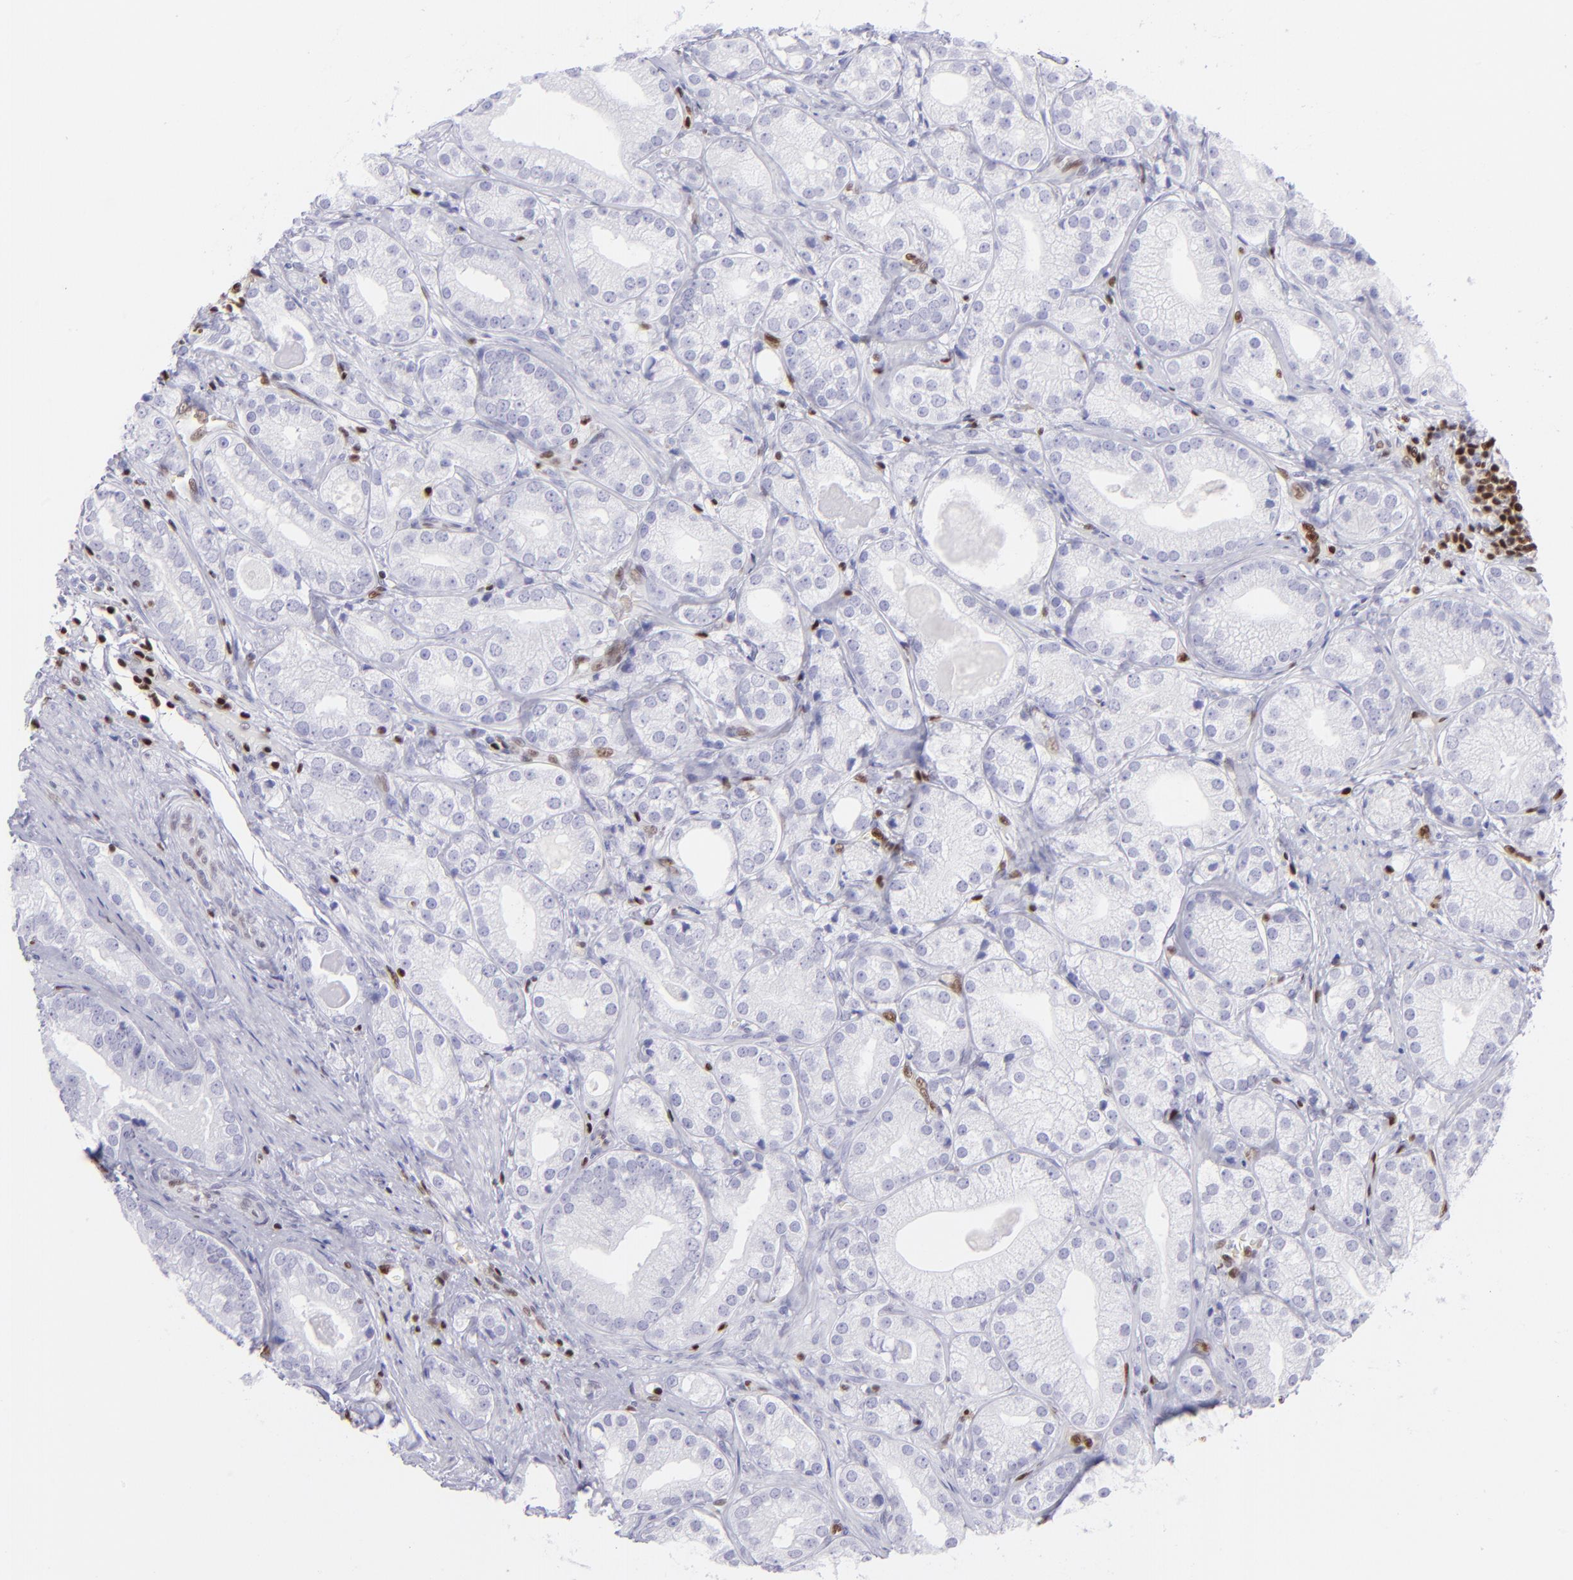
{"staining": {"intensity": "negative", "quantity": "none", "location": "none"}, "tissue": "prostate cancer", "cell_type": "Tumor cells", "image_type": "cancer", "snomed": [{"axis": "morphology", "description": "Adenocarcinoma, Low grade"}, {"axis": "topography", "description": "Prostate"}], "caption": "DAB immunohistochemical staining of human prostate cancer demonstrates no significant staining in tumor cells. Brightfield microscopy of IHC stained with DAB (3,3'-diaminobenzidine) (brown) and hematoxylin (blue), captured at high magnification.", "gene": "ETS1", "patient": {"sex": "male", "age": 69}}